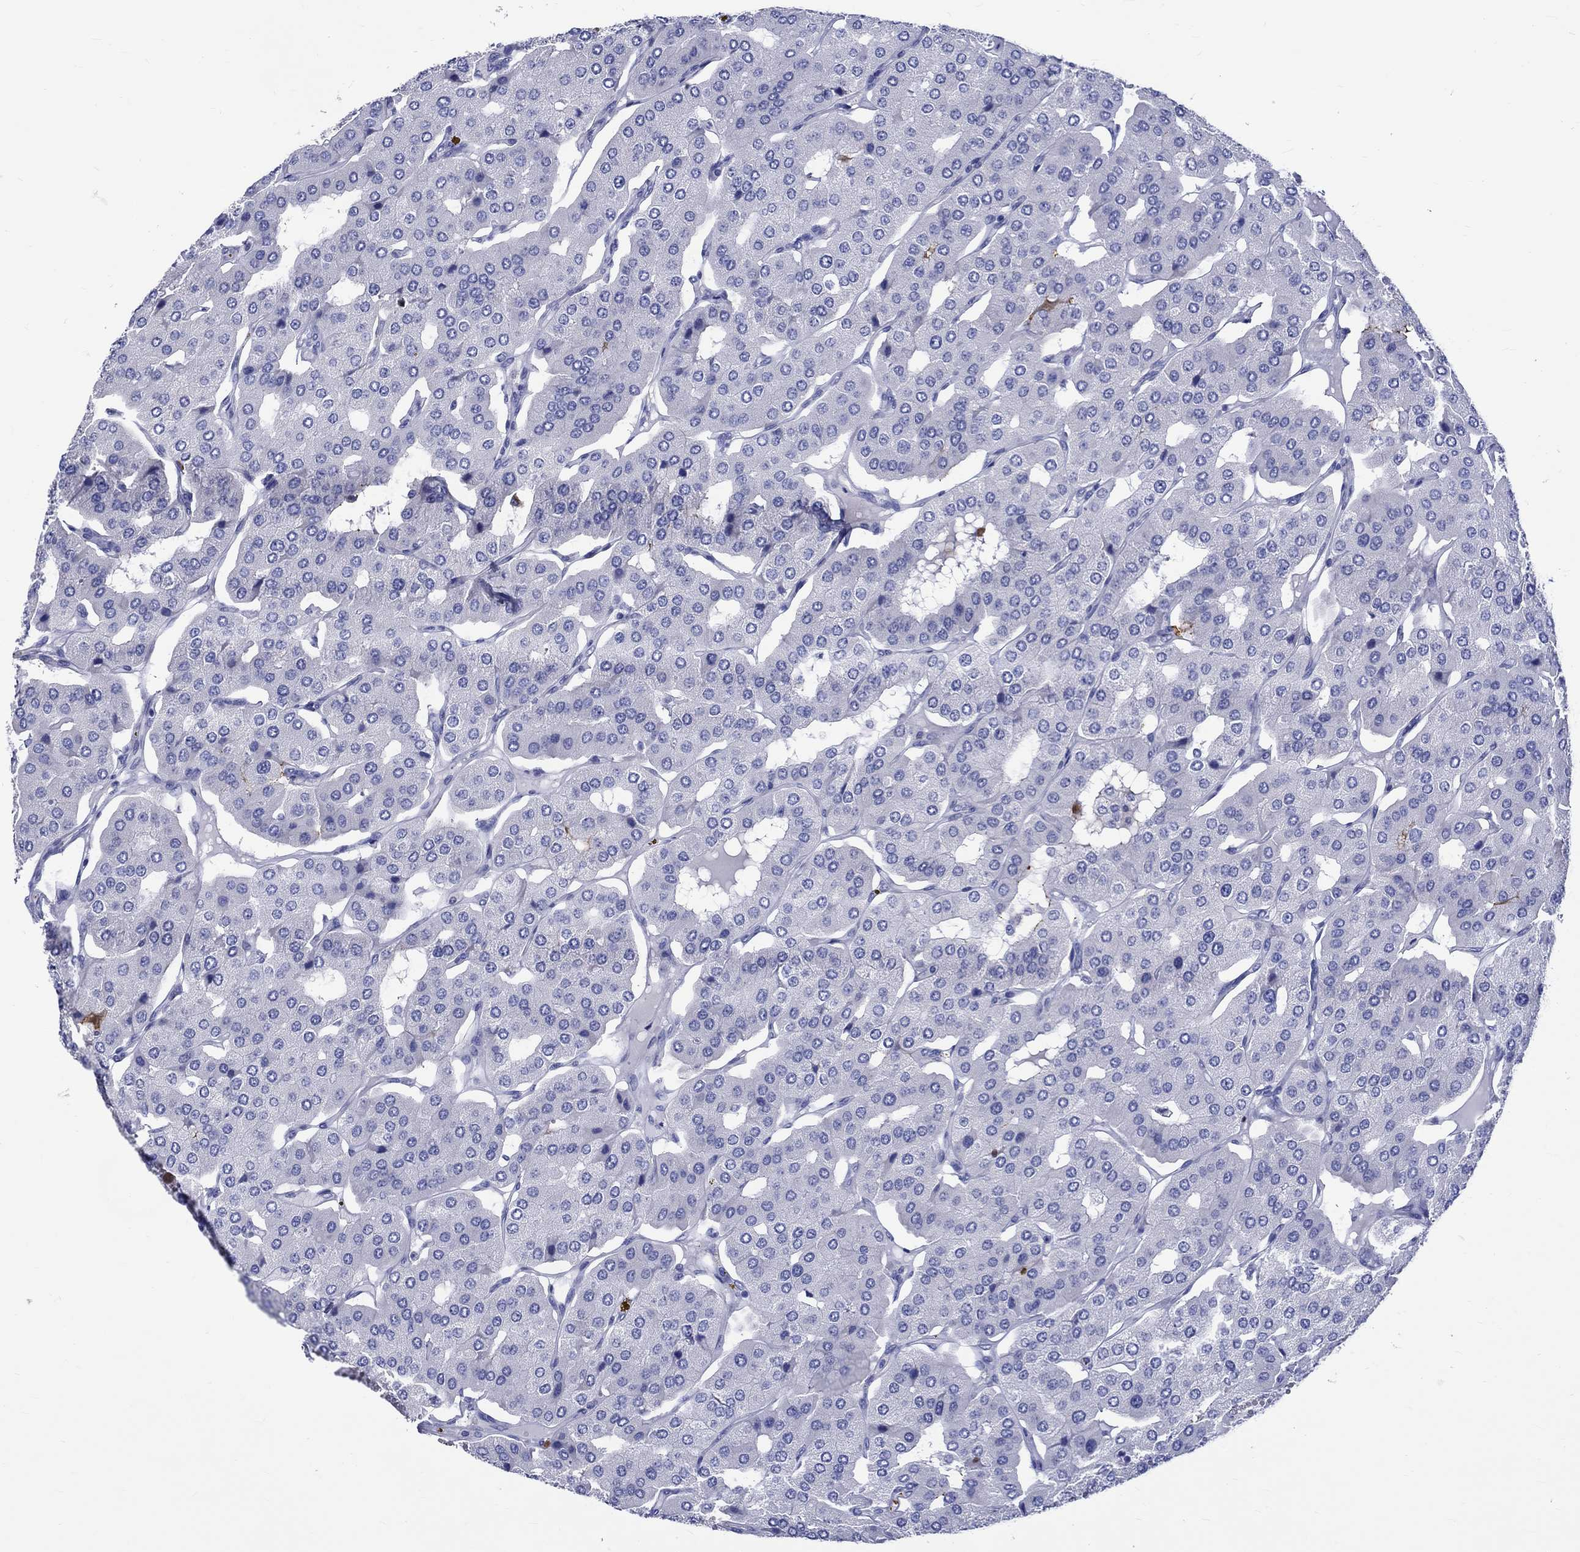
{"staining": {"intensity": "negative", "quantity": "none", "location": "none"}, "tissue": "parathyroid gland", "cell_type": "Glandular cells", "image_type": "normal", "snomed": [{"axis": "morphology", "description": "Normal tissue, NOS"}, {"axis": "morphology", "description": "Adenoma, NOS"}, {"axis": "topography", "description": "Parathyroid gland"}], "caption": "The image demonstrates no staining of glandular cells in unremarkable parathyroid gland.", "gene": "SH2D7", "patient": {"sex": "female", "age": 86}}